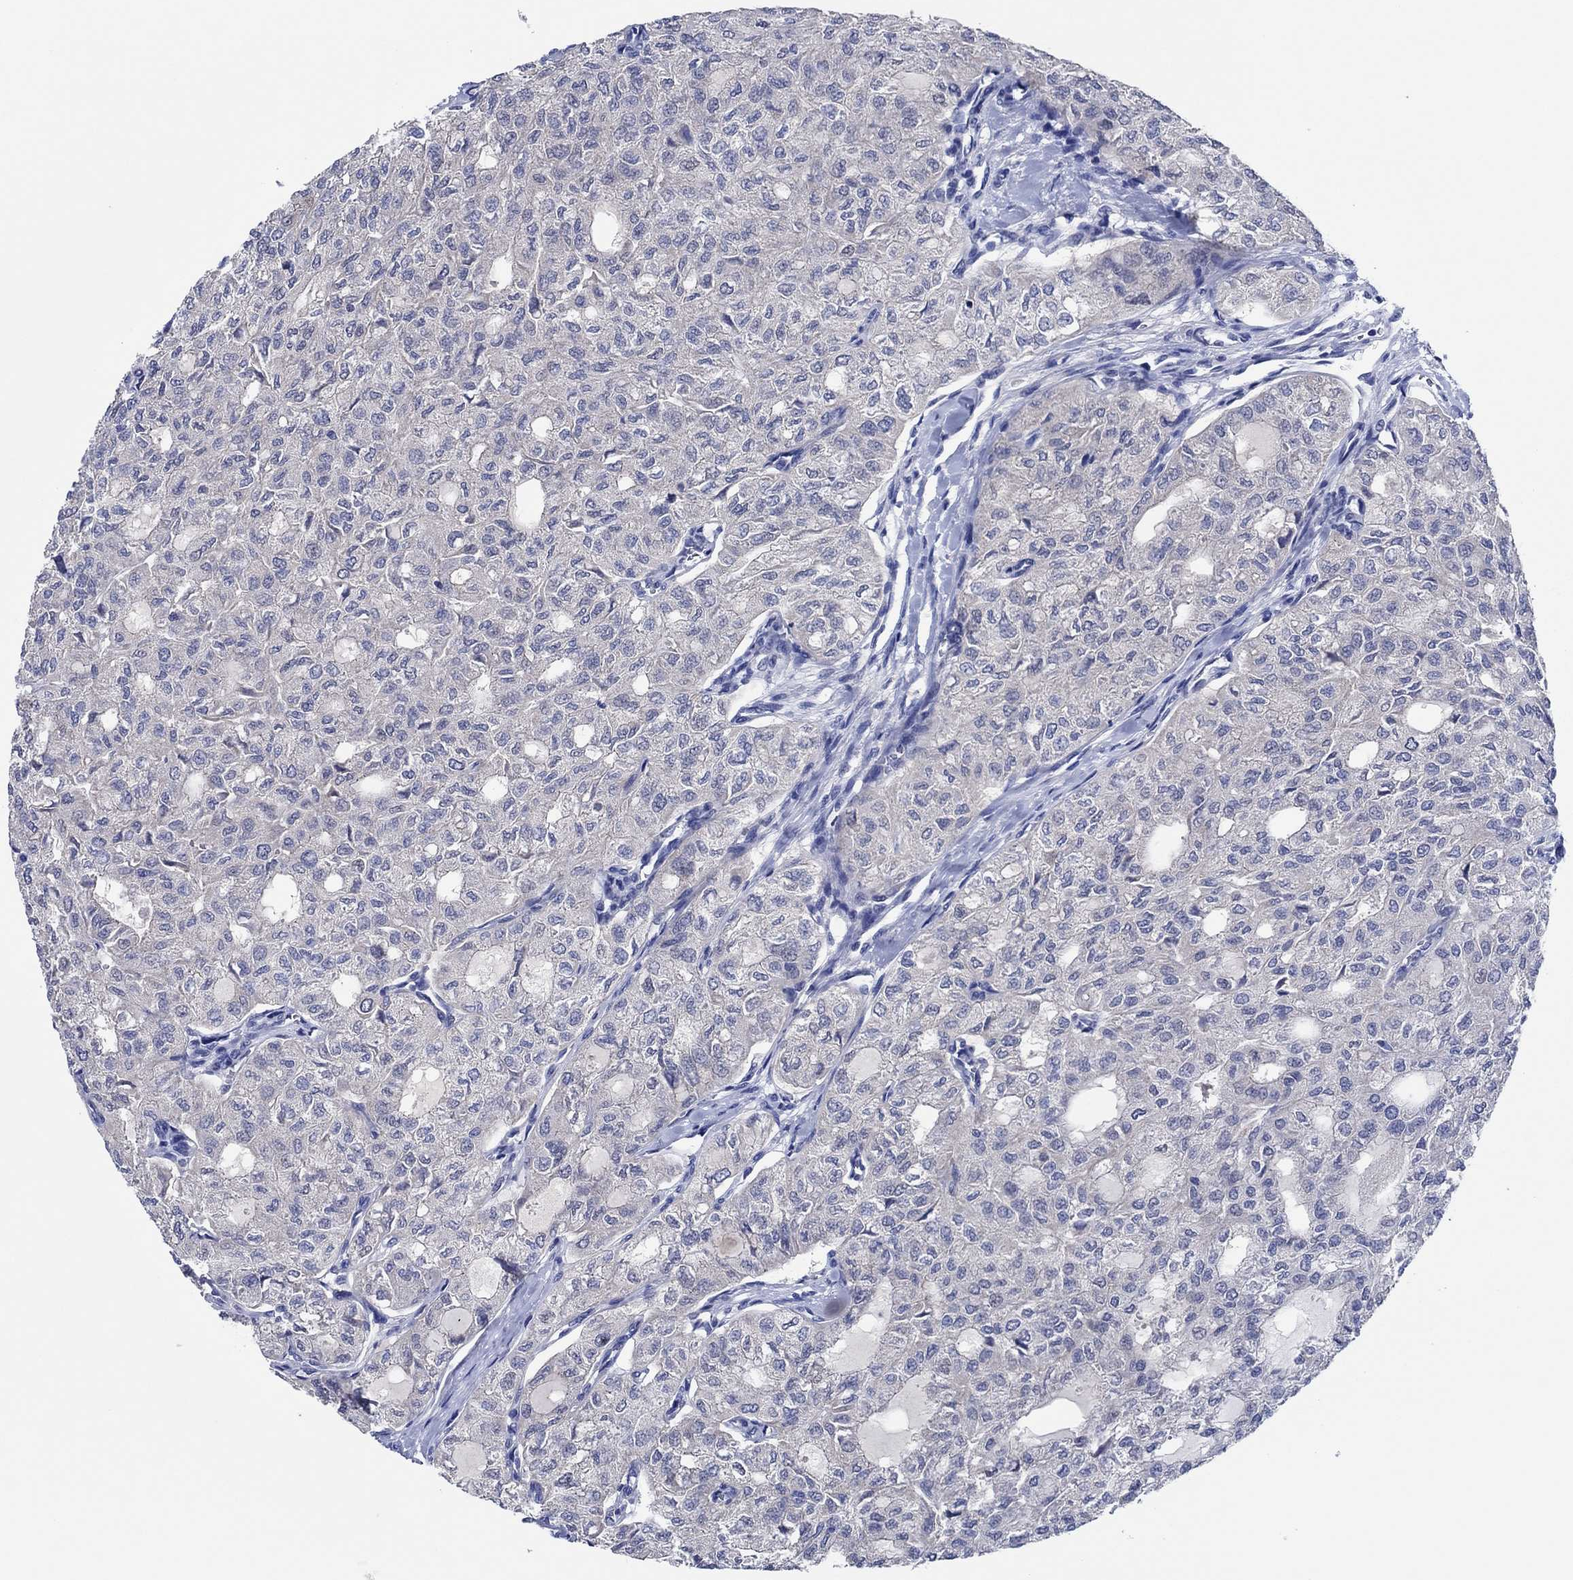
{"staining": {"intensity": "negative", "quantity": "none", "location": "none"}, "tissue": "thyroid cancer", "cell_type": "Tumor cells", "image_type": "cancer", "snomed": [{"axis": "morphology", "description": "Follicular adenoma carcinoma, NOS"}, {"axis": "topography", "description": "Thyroid gland"}], "caption": "Thyroid cancer was stained to show a protein in brown. There is no significant expression in tumor cells.", "gene": "PRRT3", "patient": {"sex": "male", "age": 75}}